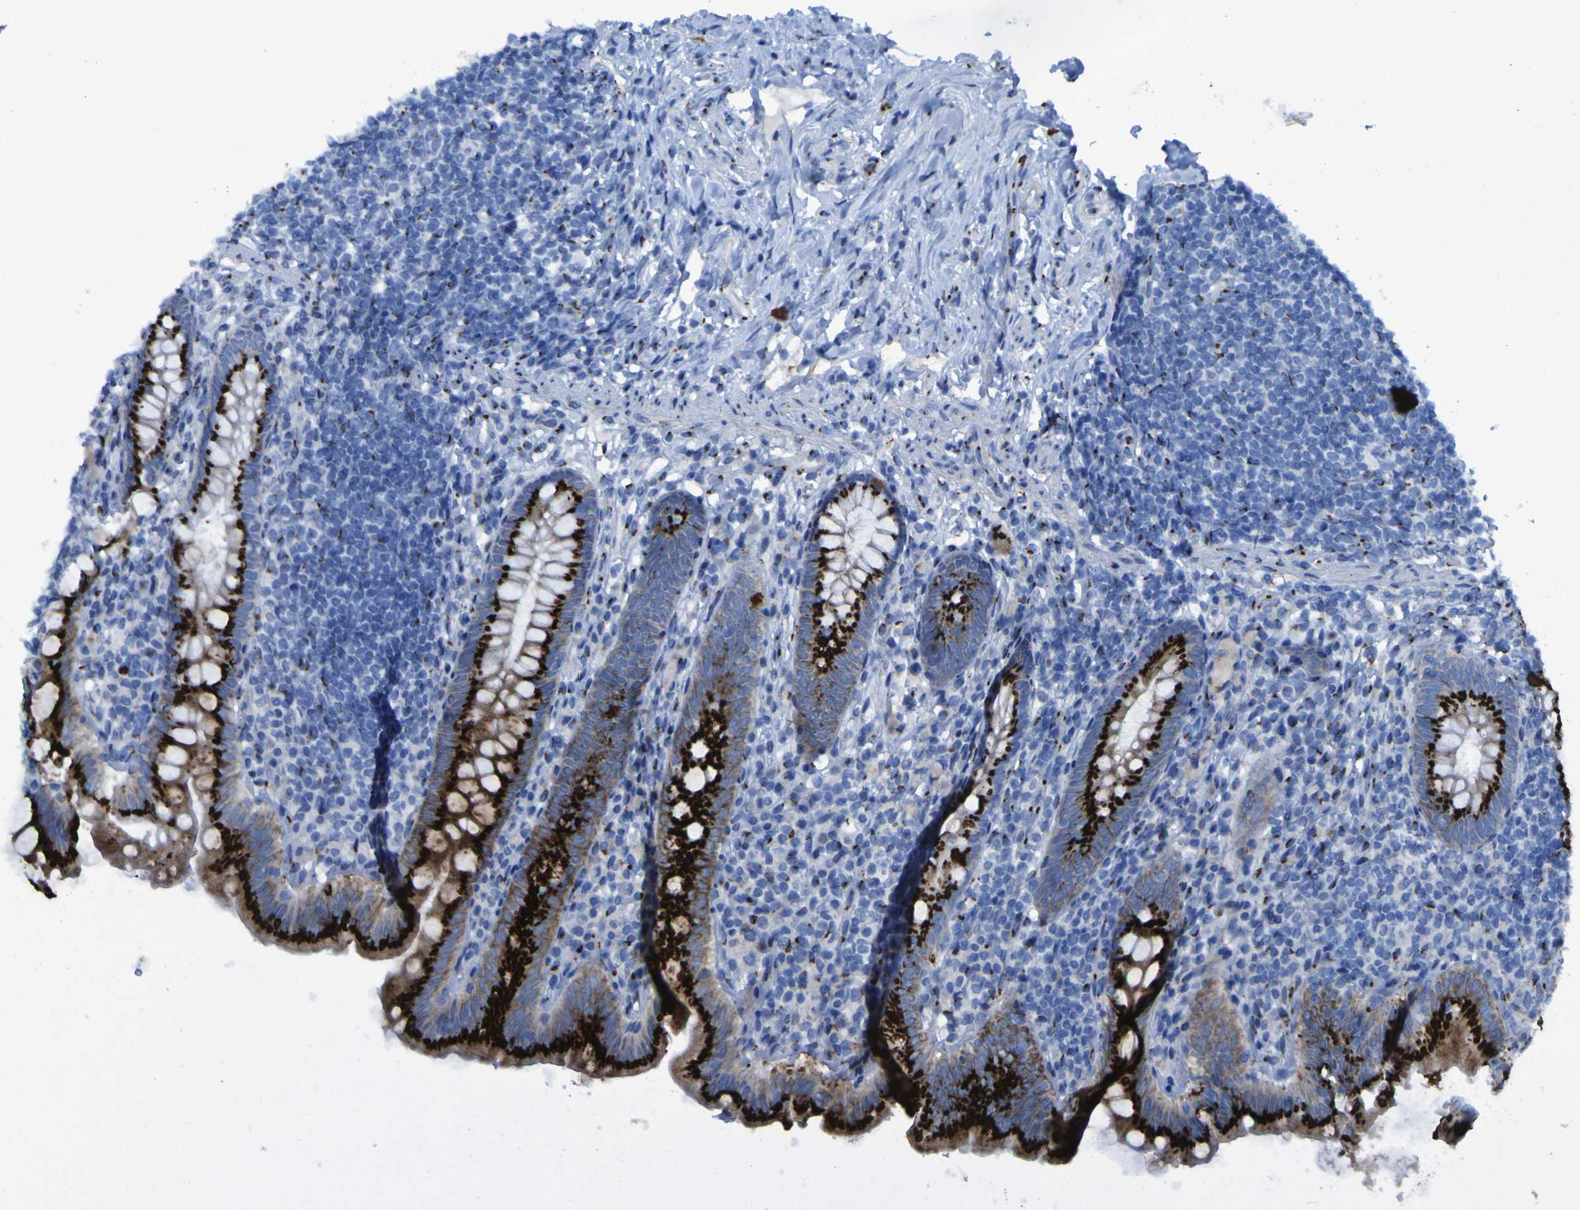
{"staining": {"intensity": "strong", "quantity": ">75%", "location": "cytoplasmic/membranous"}, "tissue": "appendix", "cell_type": "Glandular cells", "image_type": "normal", "snomed": [{"axis": "morphology", "description": "Normal tissue, NOS"}, {"axis": "topography", "description": "Appendix"}], "caption": "A brown stain shows strong cytoplasmic/membranous expression of a protein in glandular cells of normal human appendix.", "gene": "GOLM1", "patient": {"sex": "male", "age": 52}}